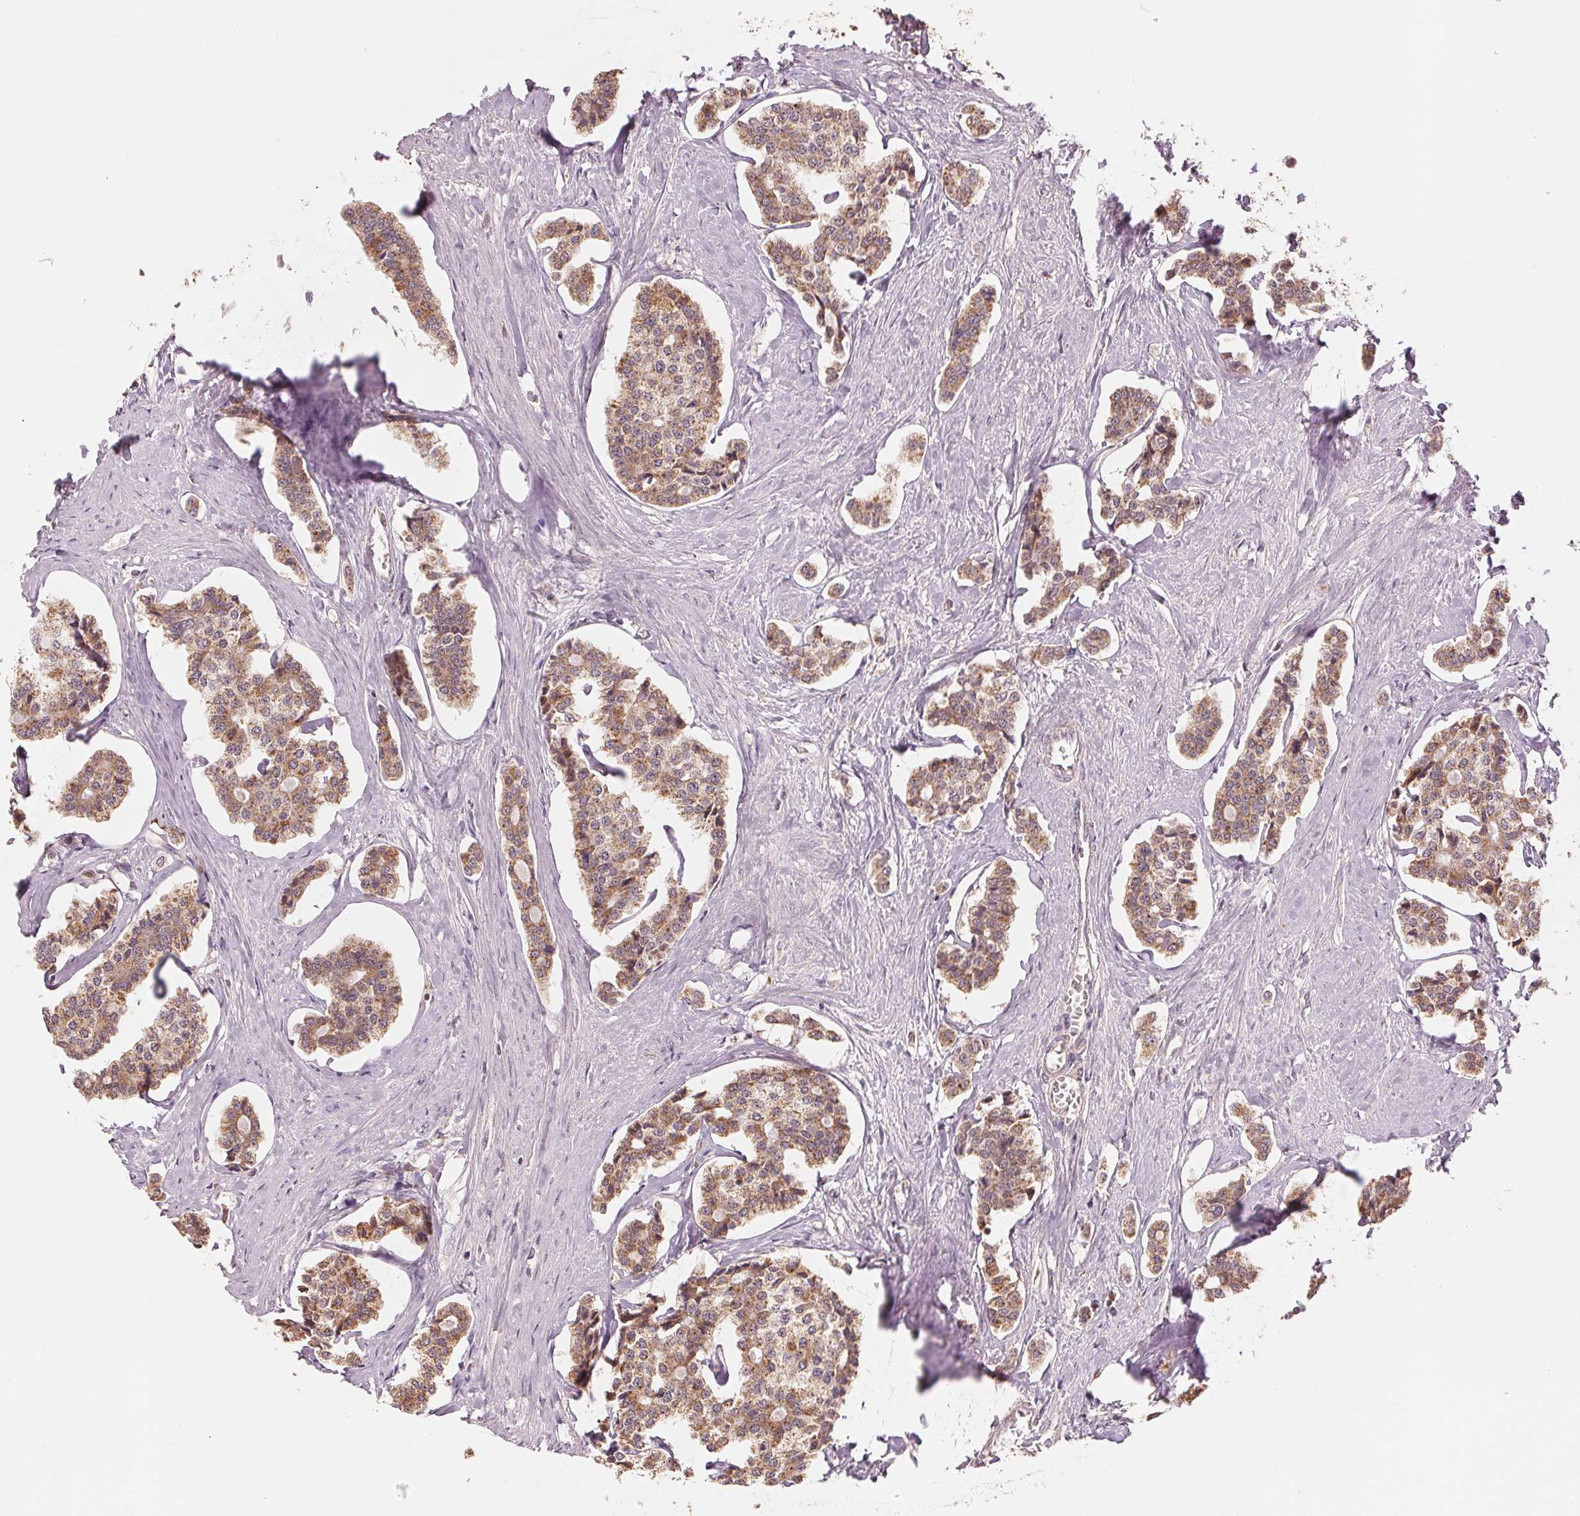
{"staining": {"intensity": "moderate", "quantity": ">75%", "location": "cytoplasmic/membranous"}, "tissue": "carcinoid", "cell_type": "Tumor cells", "image_type": "cancer", "snomed": [{"axis": "morphology", "description": "Carcinoid, malignant, NOS"}, {"axis": "topography", "description": "Small intestine"}], "caption": "Carcinoid tissue displays moderate cytoplasmic/membranous expression in about >75% of tumor cells", "gene": "ARHGAP6", "patient": {"sex": "female", "age": 65}}